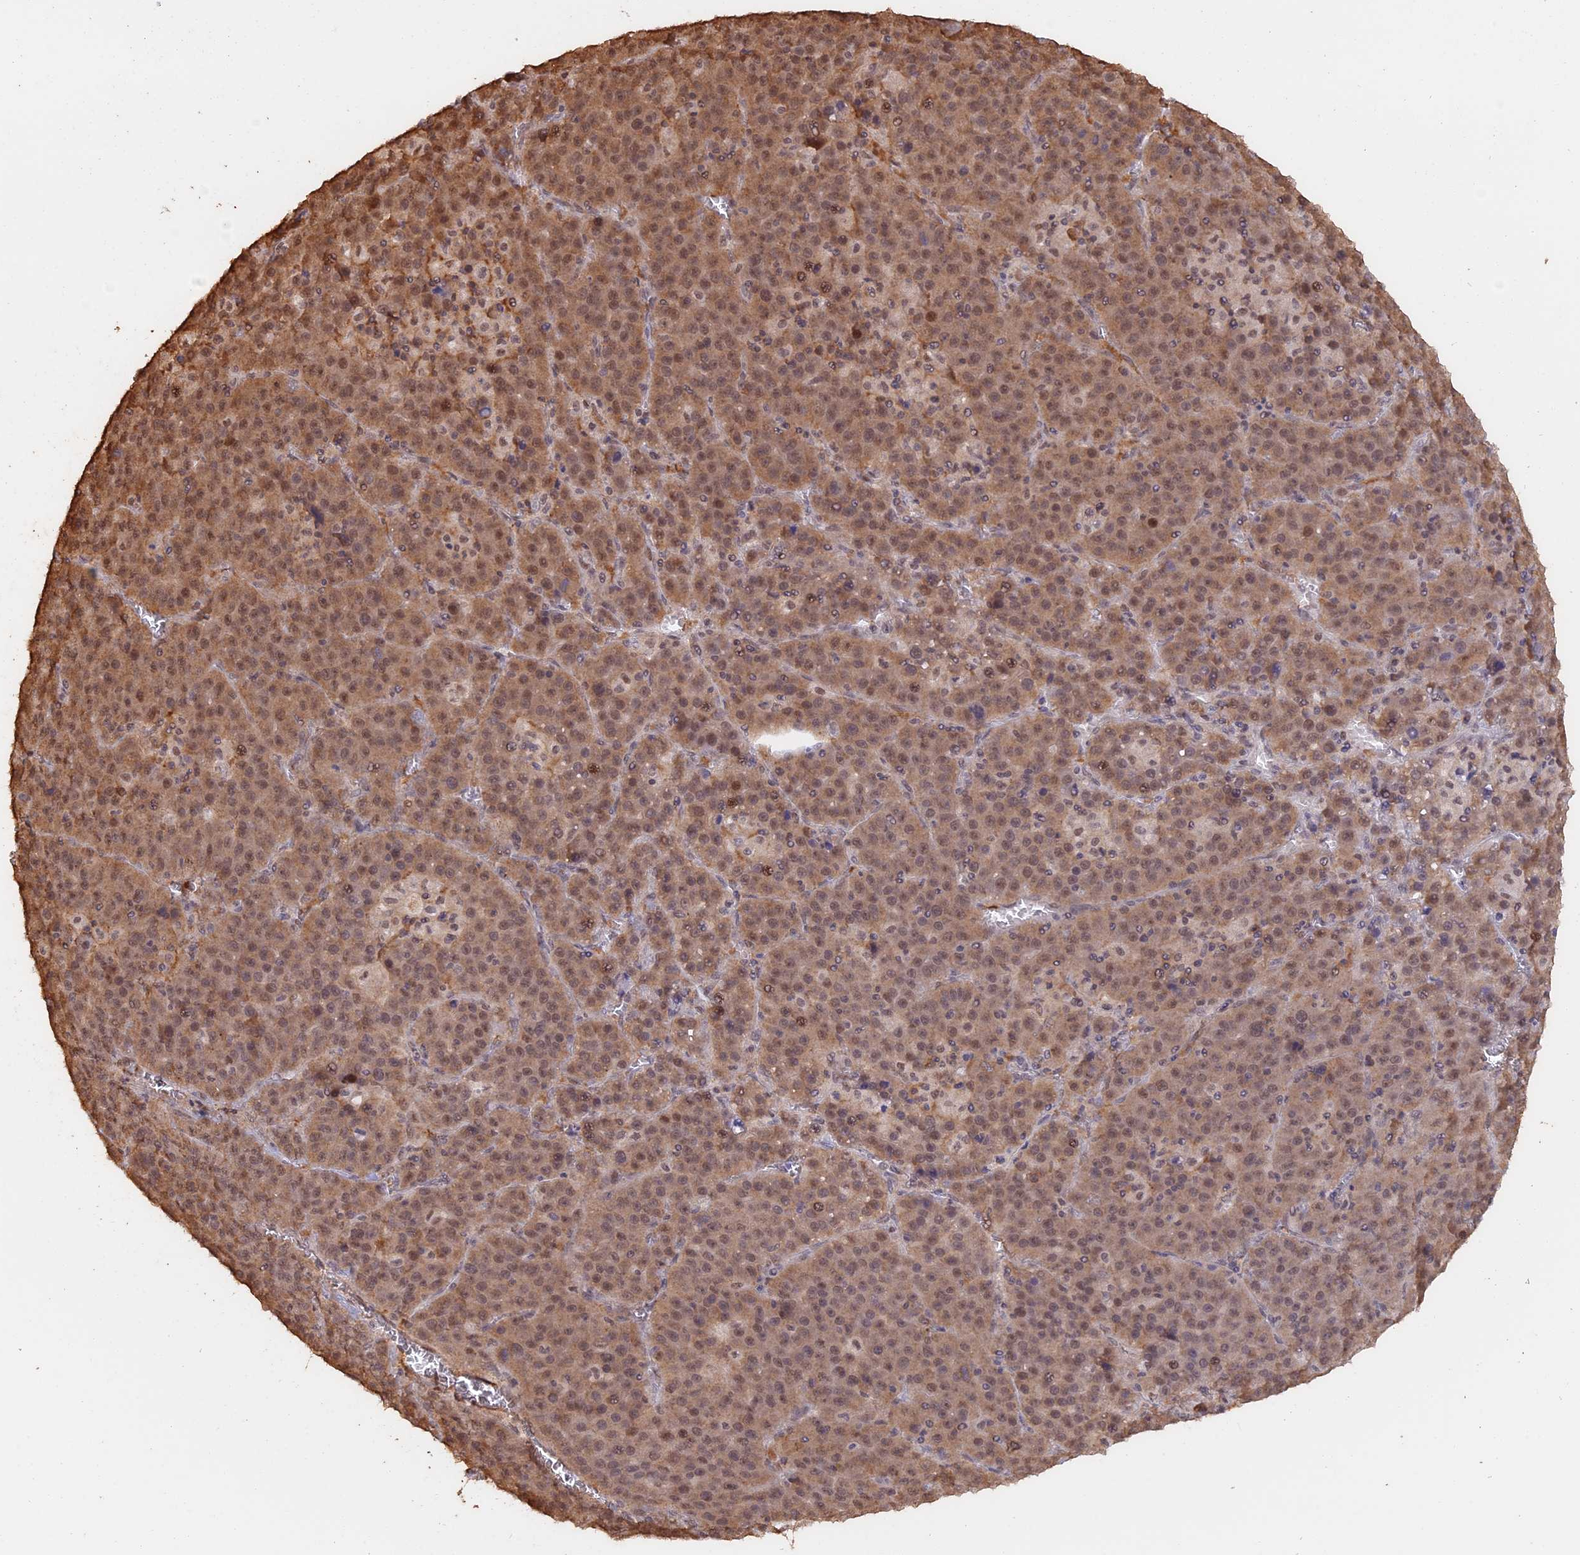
{"staining": {"intensity": "moderate", "quantity": ">75%", "location": "cytoplasmic/membranous,nuclear"}, "tissue": "liver cancer", "cell_type": "Tumor cells", "image_type": "cancer", "snomed": [{"axis": "morphology", "description": "Carcinoma, Hepatocellular, NOS"}, {"axis": "topography", "description": "Liver"}], "caption": "Immunohistochemical staining of human liver cancer shows medium levels of moderate cytoplasmic/membranous and nuclear staining in about >75% of tumor cells. (Brightfield microscopy of DAB IHC at high magnification).", "gene": "PSMC6", "patient": {"sex": "female", "age": 53}}